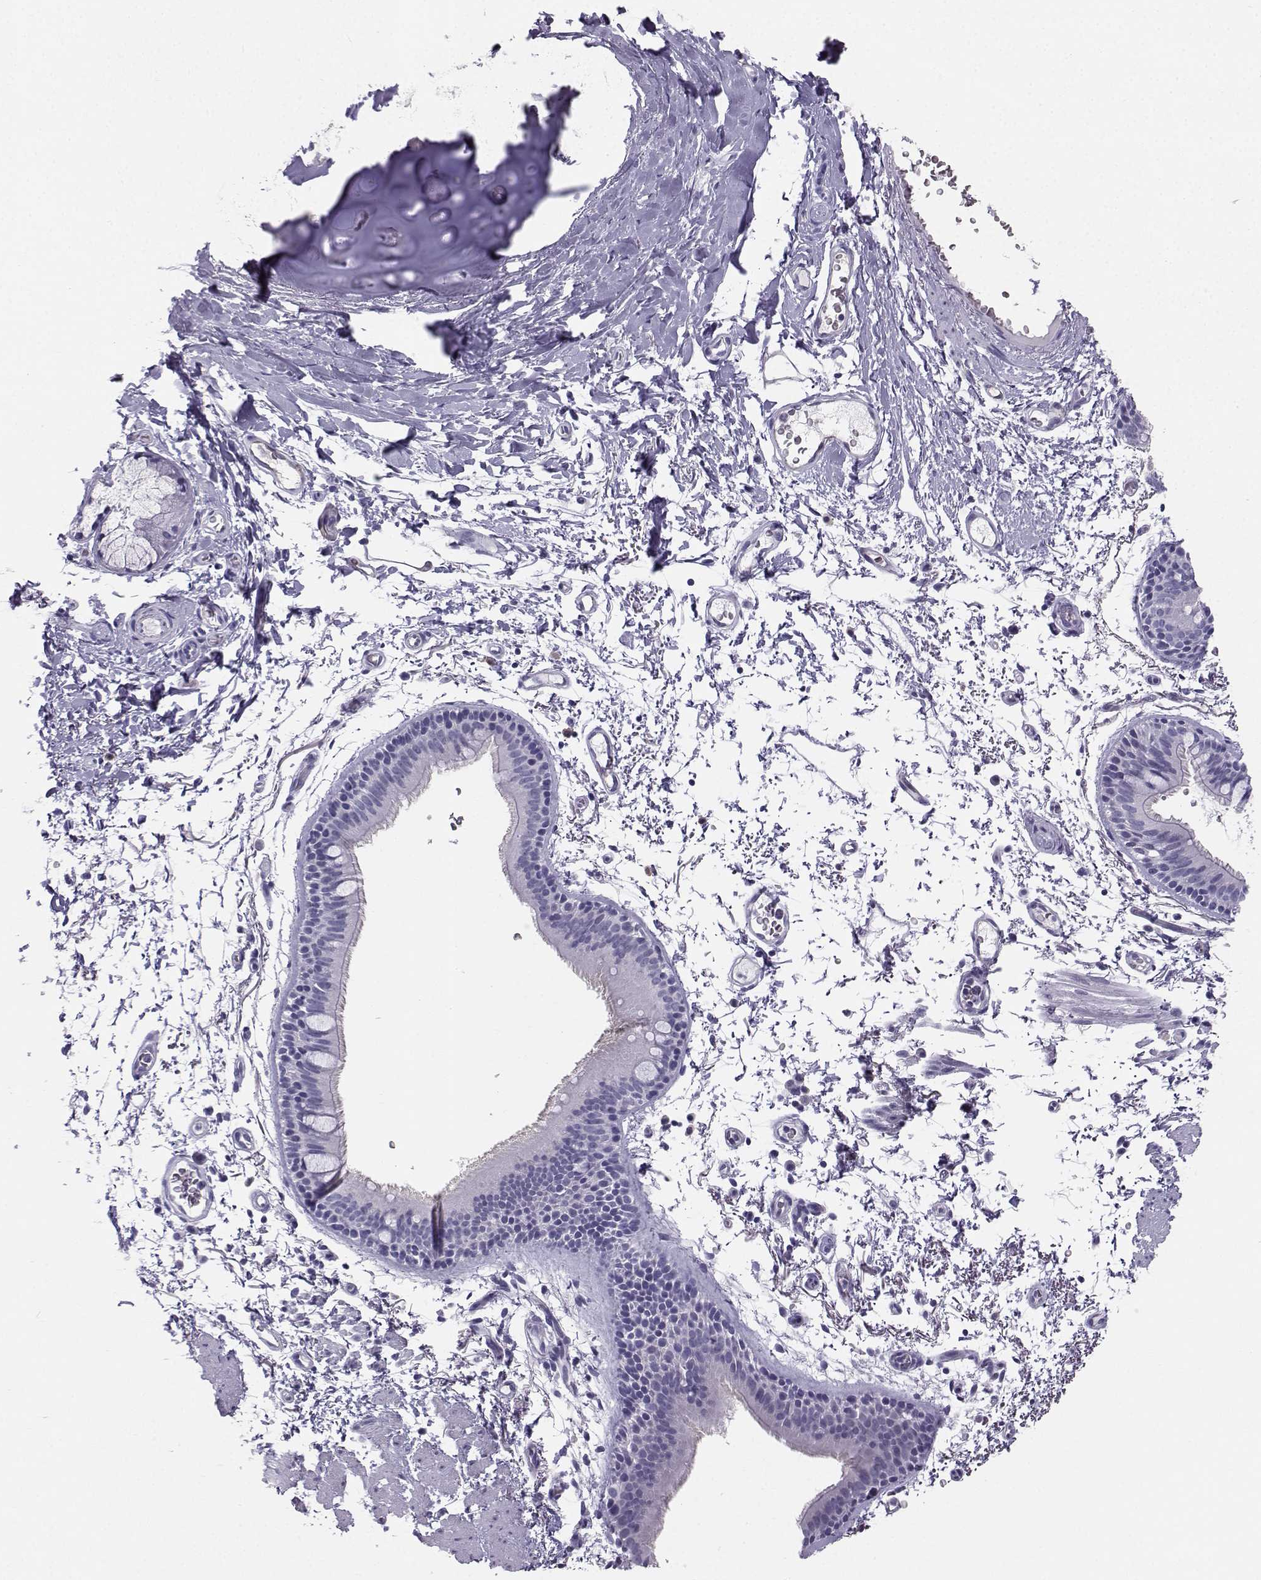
{"staining": {"intensity": "negative", "quantity": "none", "location": "none"}, "tissue": "bronchus", "cell_type": "Respiratory epithelial cells", "image_type": "normal", "snomed": [{"axis": "morphology", "description": "Normal tissue, NOS"}, {"axis": "topography", "description": "Lymph node"}, {"axis": "topography", "description": "Bronchus"}], "caption": "Immunohistochemistry (IHC) of normal bronchus exhibits no expression in respiratory epithelial cells. Brightfield microscopy of immunohistochemistry stained with DAB (brown) and hematoxylin (blue), captured at high magnification.", "gene": "IQCD", "patient": {"sex": "female", "age": 70}}